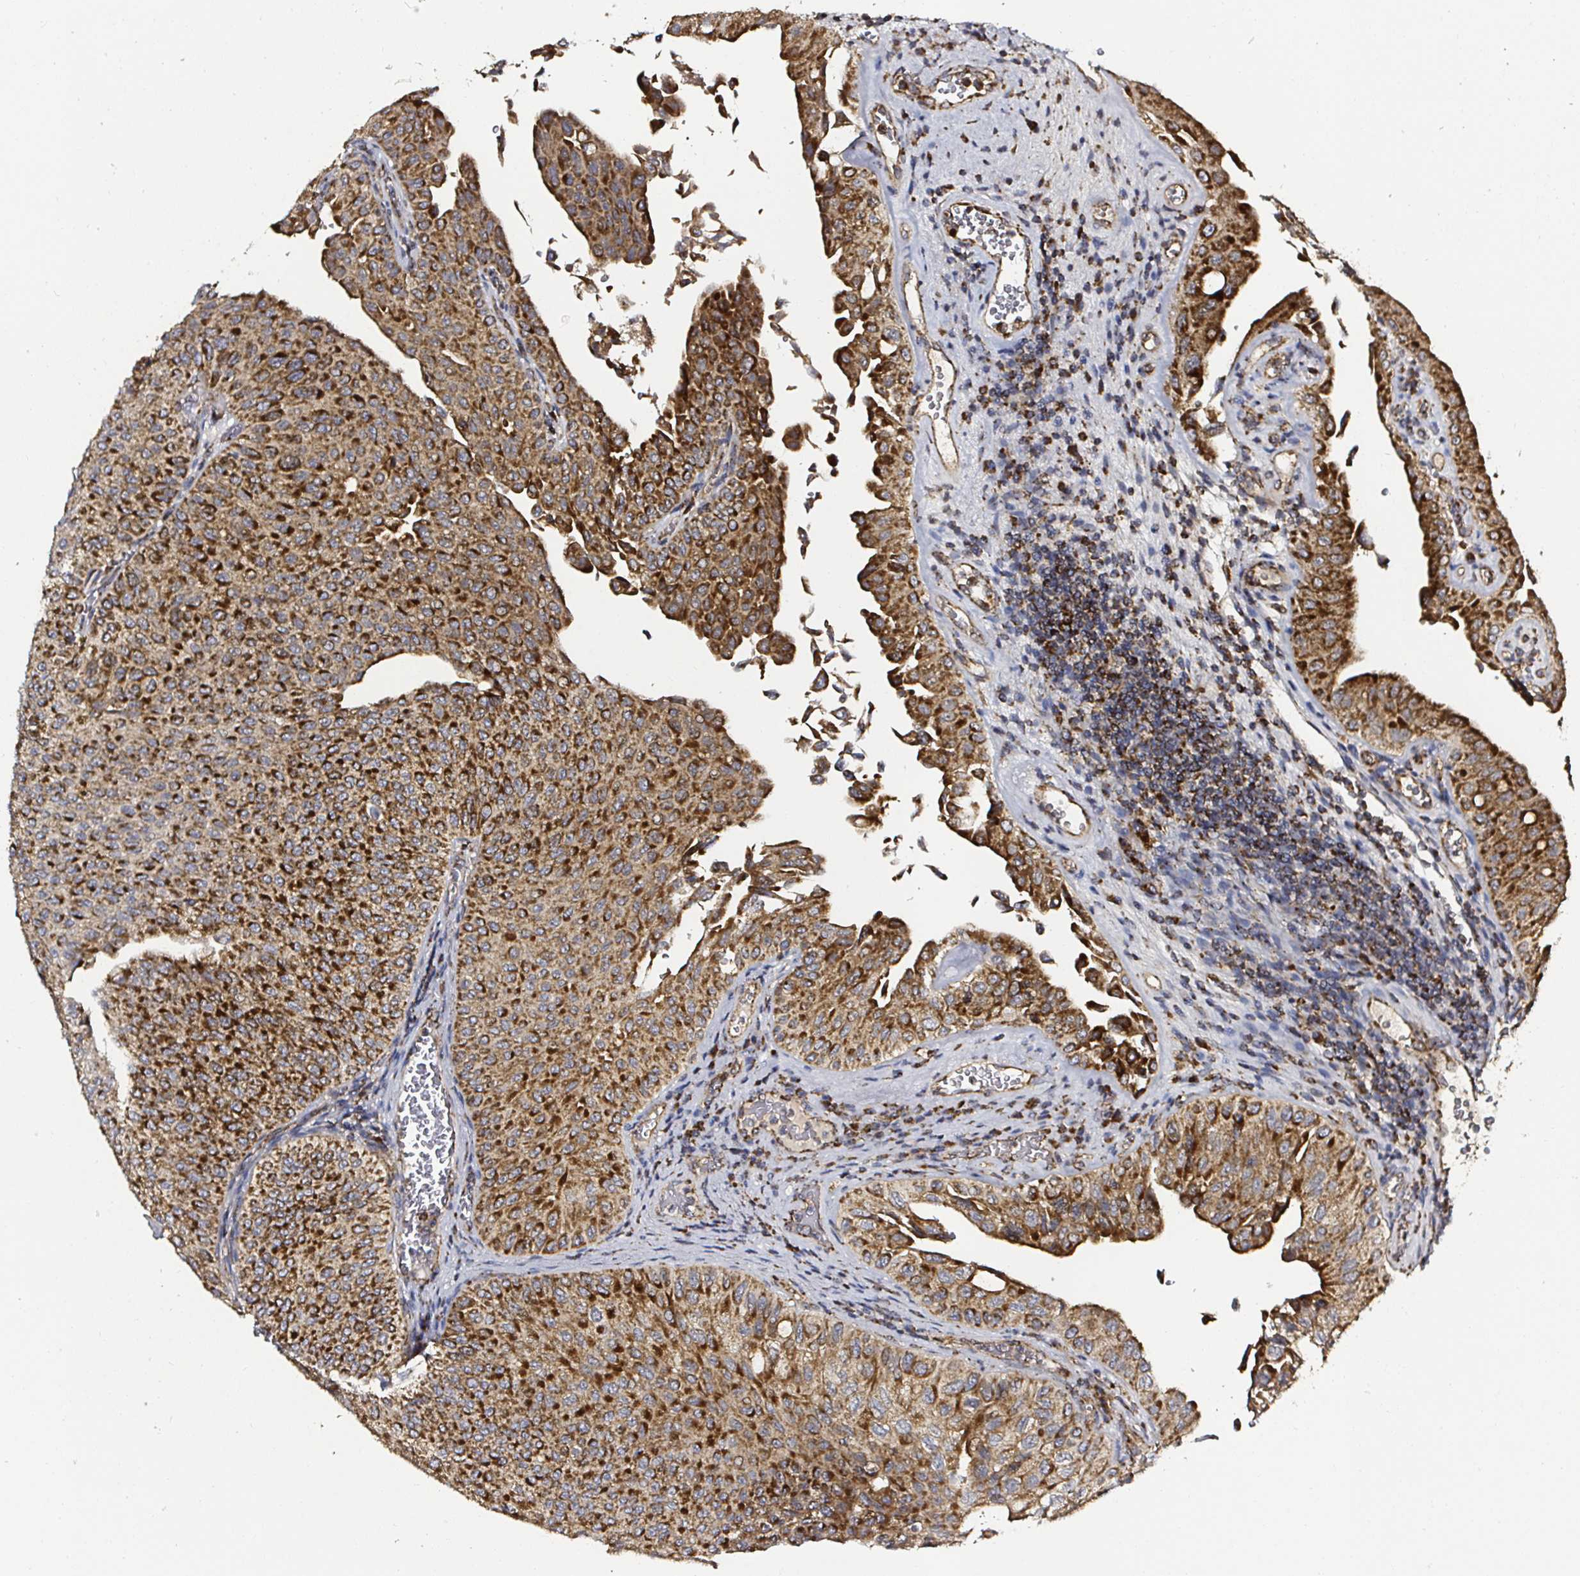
{"staining": {"intensity": "strong", "quantity": ">75%", "location": "cytoplasmic/membranous"}, "tissue": "urothelial cancer", "cell_type": "Tumor cells", "image_type": "cancer", "snomed": [{"axis": "morphology", "description": "Urothelial carcinoma, NOS"}, {"axis": "topography", "description": "Urinary bladder"}], "caption": "Immunohistochemistry (IHC) photomicrograph of human transitional cell carcinoma stained for a protein (brown), which reveals high levels of strong cytoplasmic/membranous positivity in approximately >75% of tumor cells.", "gene": "ATAD3B", "patient": {"sex": "male", "age": 59}}